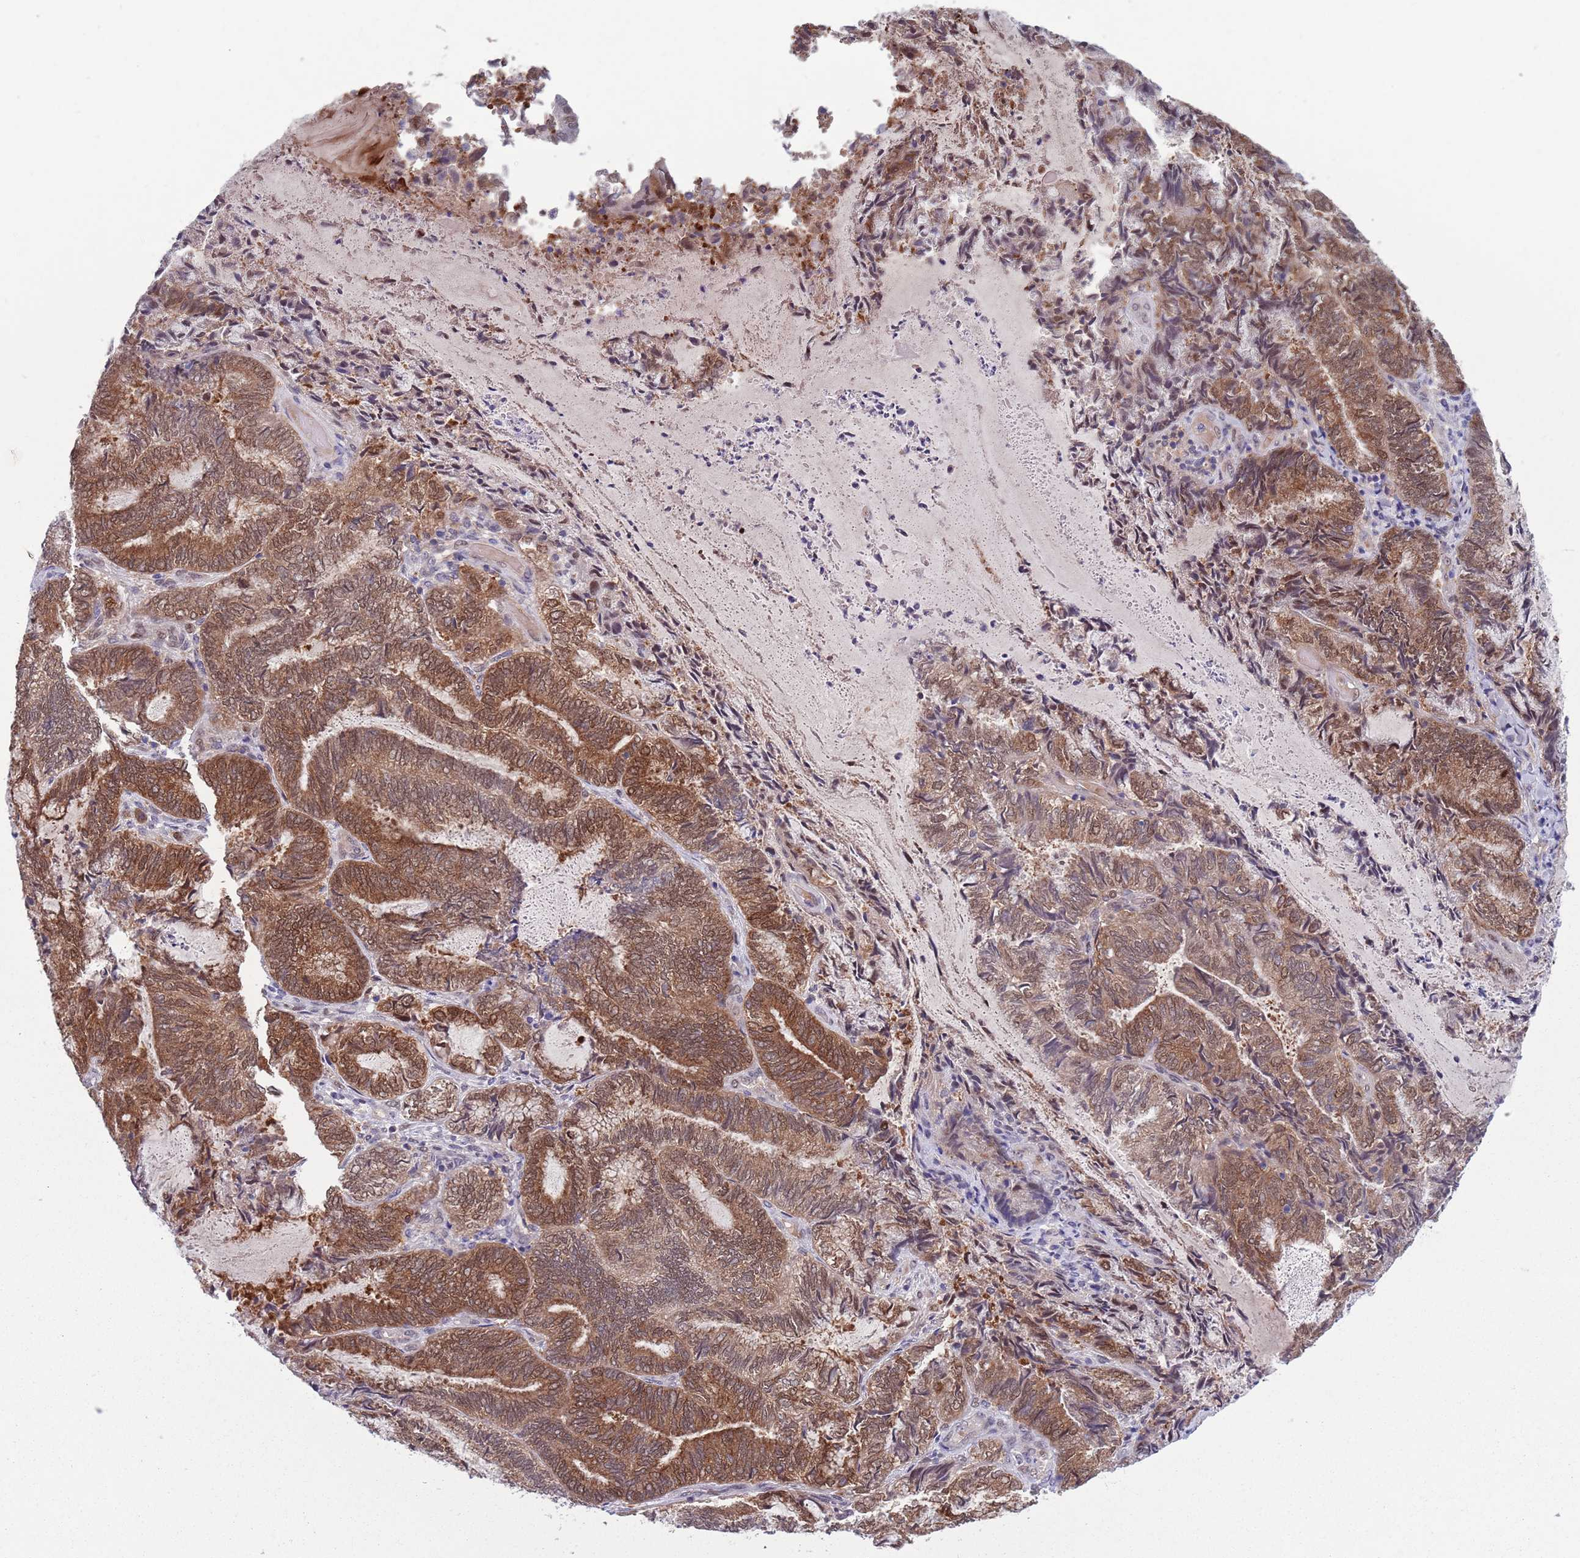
{"staining": {"intensity": "moderate", "quantity": ">75%", "location": "cytoplasmic/membranous,nuclear"}, "tissue": "endometrial cancer", "cell_type": "Tumor cells", "image_type": "cancer", "snomed": [{"axis": "morphology", "description": "Adenocarcinoma, NOS"}, {"axis": "topography", "description": "Endometrium"}], "caption": "Endometrial cancer was stained to show a protein in brown. There is medium levels of moderate cytoplasmic/membranous and nuclear expression in approximately >75% of tumor cells. The staining was performed using DAB (3,3'-diaminobenzidine) to visualize the protein expression in brown, while the nuclei were stained in blue with hematoxylin (Magnification: 20x).", "gene": "CLNS1A", "patient": {"sex": "female", "age": 80}}